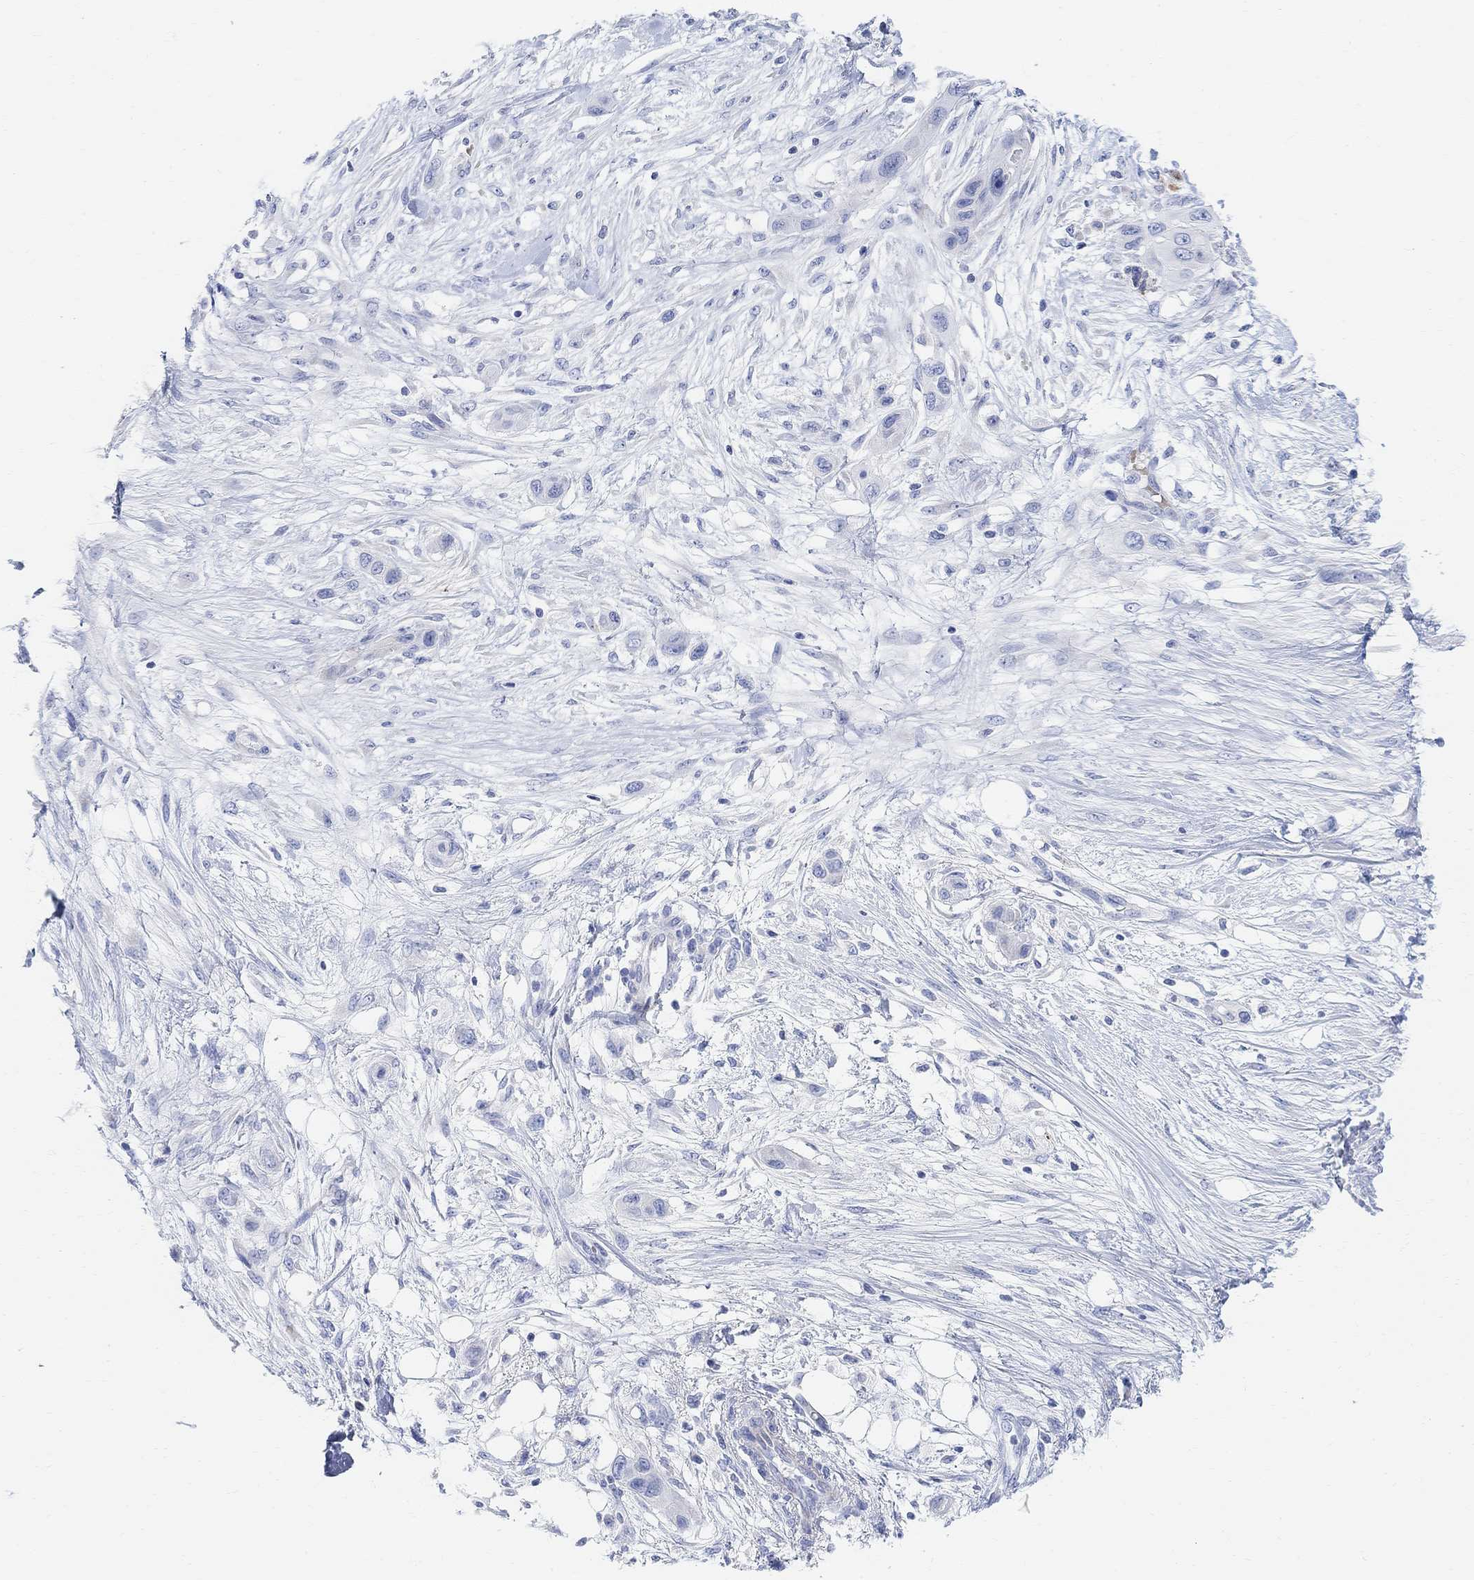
{"staining": {"intensity": "negative", "quantity": "none", "location": "none"}, "tissue": "skin cancer", "cell_type": "Tumor cells", "image_type": "cancer", "snomed": [{"axis": "morphology", "description": "Squamous cell carcinoma, NOS"}, {"axis": "topography", "description": "Skin"}], "caption": "Human skin cancer stained for a protein using immunohistochemistry displays no positivity in tumor cells.", "gene": "RETNLB", "patient": {"sex": "male", "age": 79}}